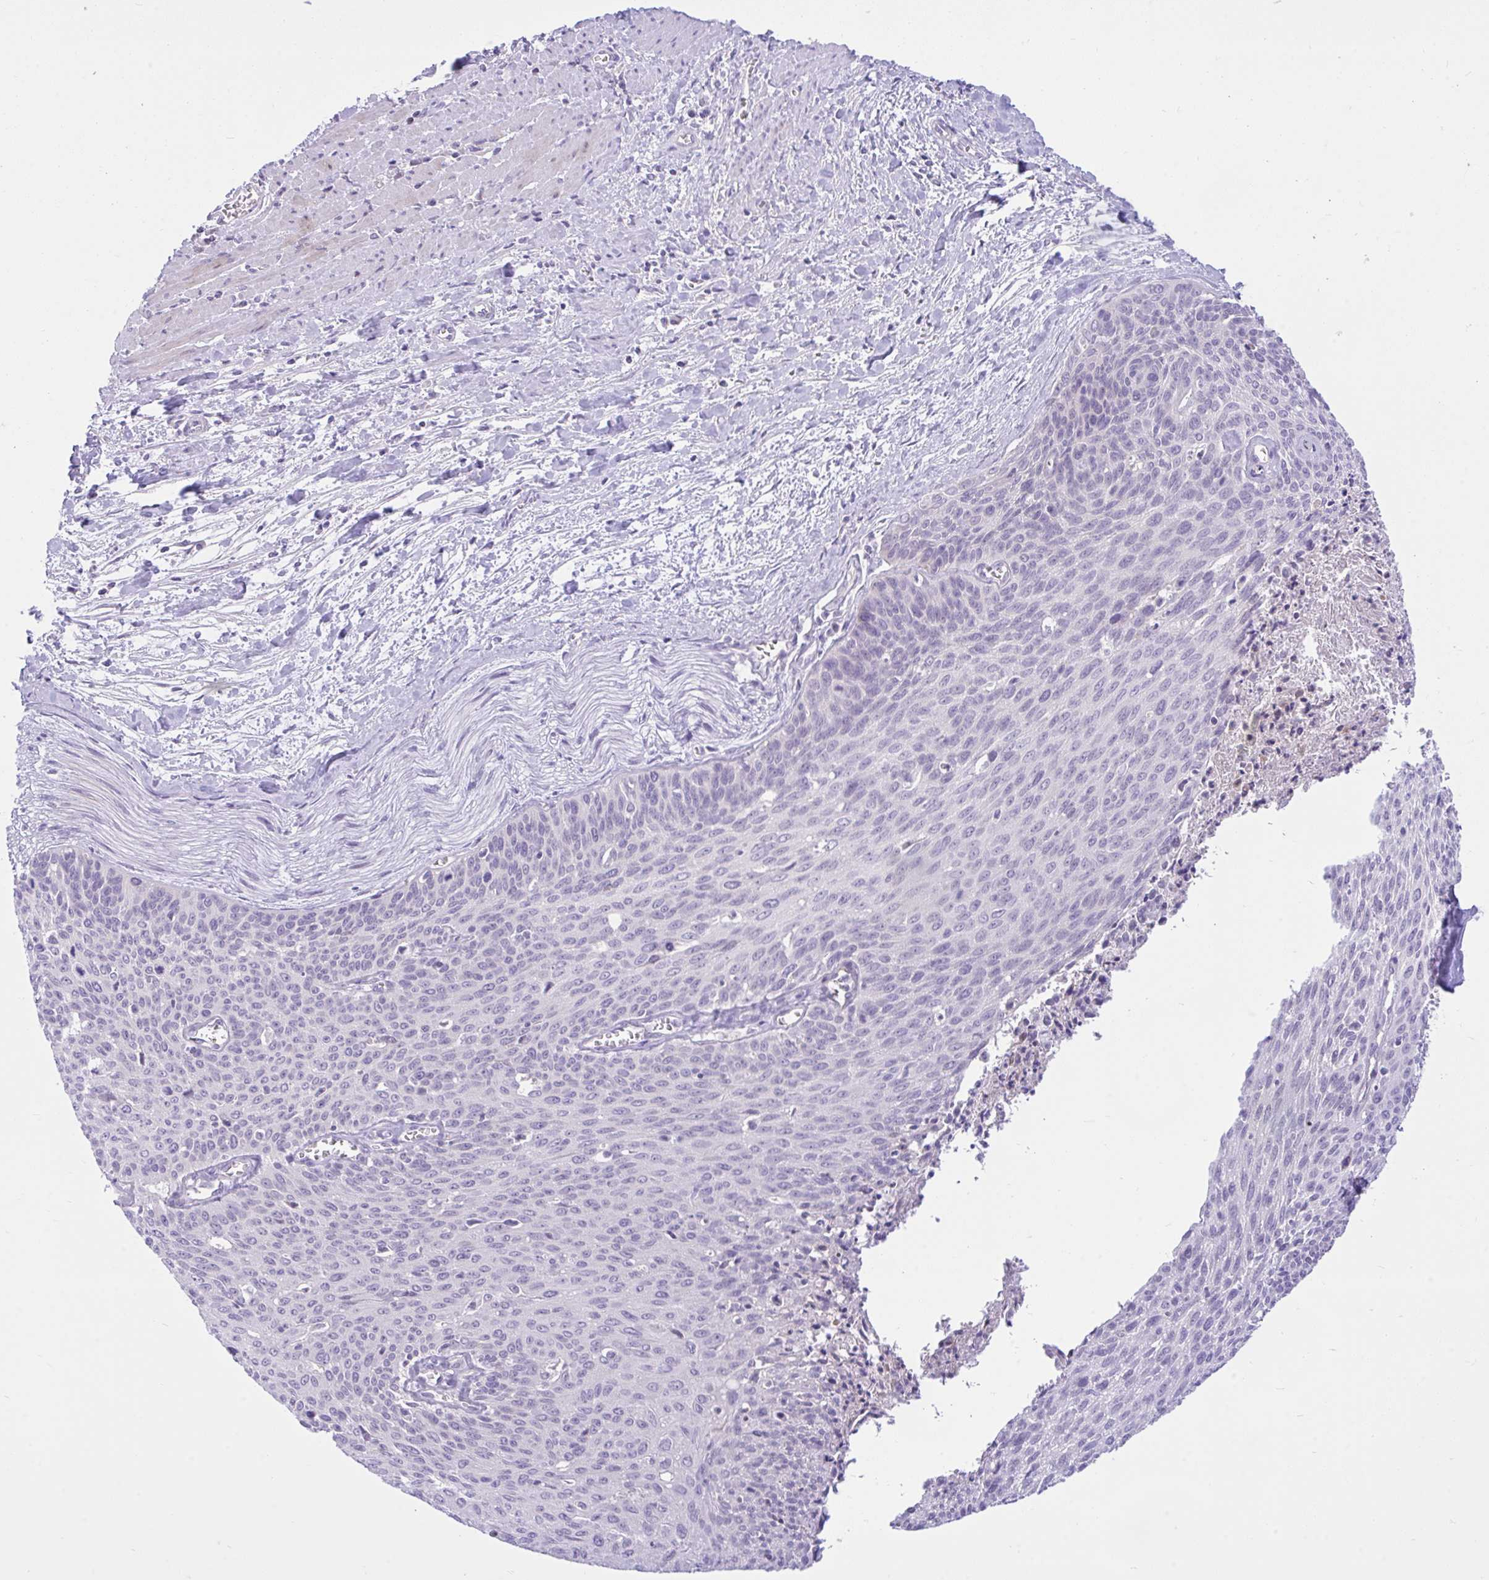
{"staining": {"intensity": "negative", "quantity": "none", "location": "none"}, "tissue": "cervical cancer", "cell_type": "Tumor cells", "image_type": "cancer", "snomed": [{"axis": "morphology", "description": "Squamous cell carcinoma, NOS"}, {"axis": "topography", "description": "Cervix"}], "caption": "Protein analysis of squamous cell carcinoma (cervical) shows no significant expression in tumor cells. (IHC, brightfield microscopy, high magnification).", "gene": "ZNF101", "patient": {"sex": "female", "age": 55}}